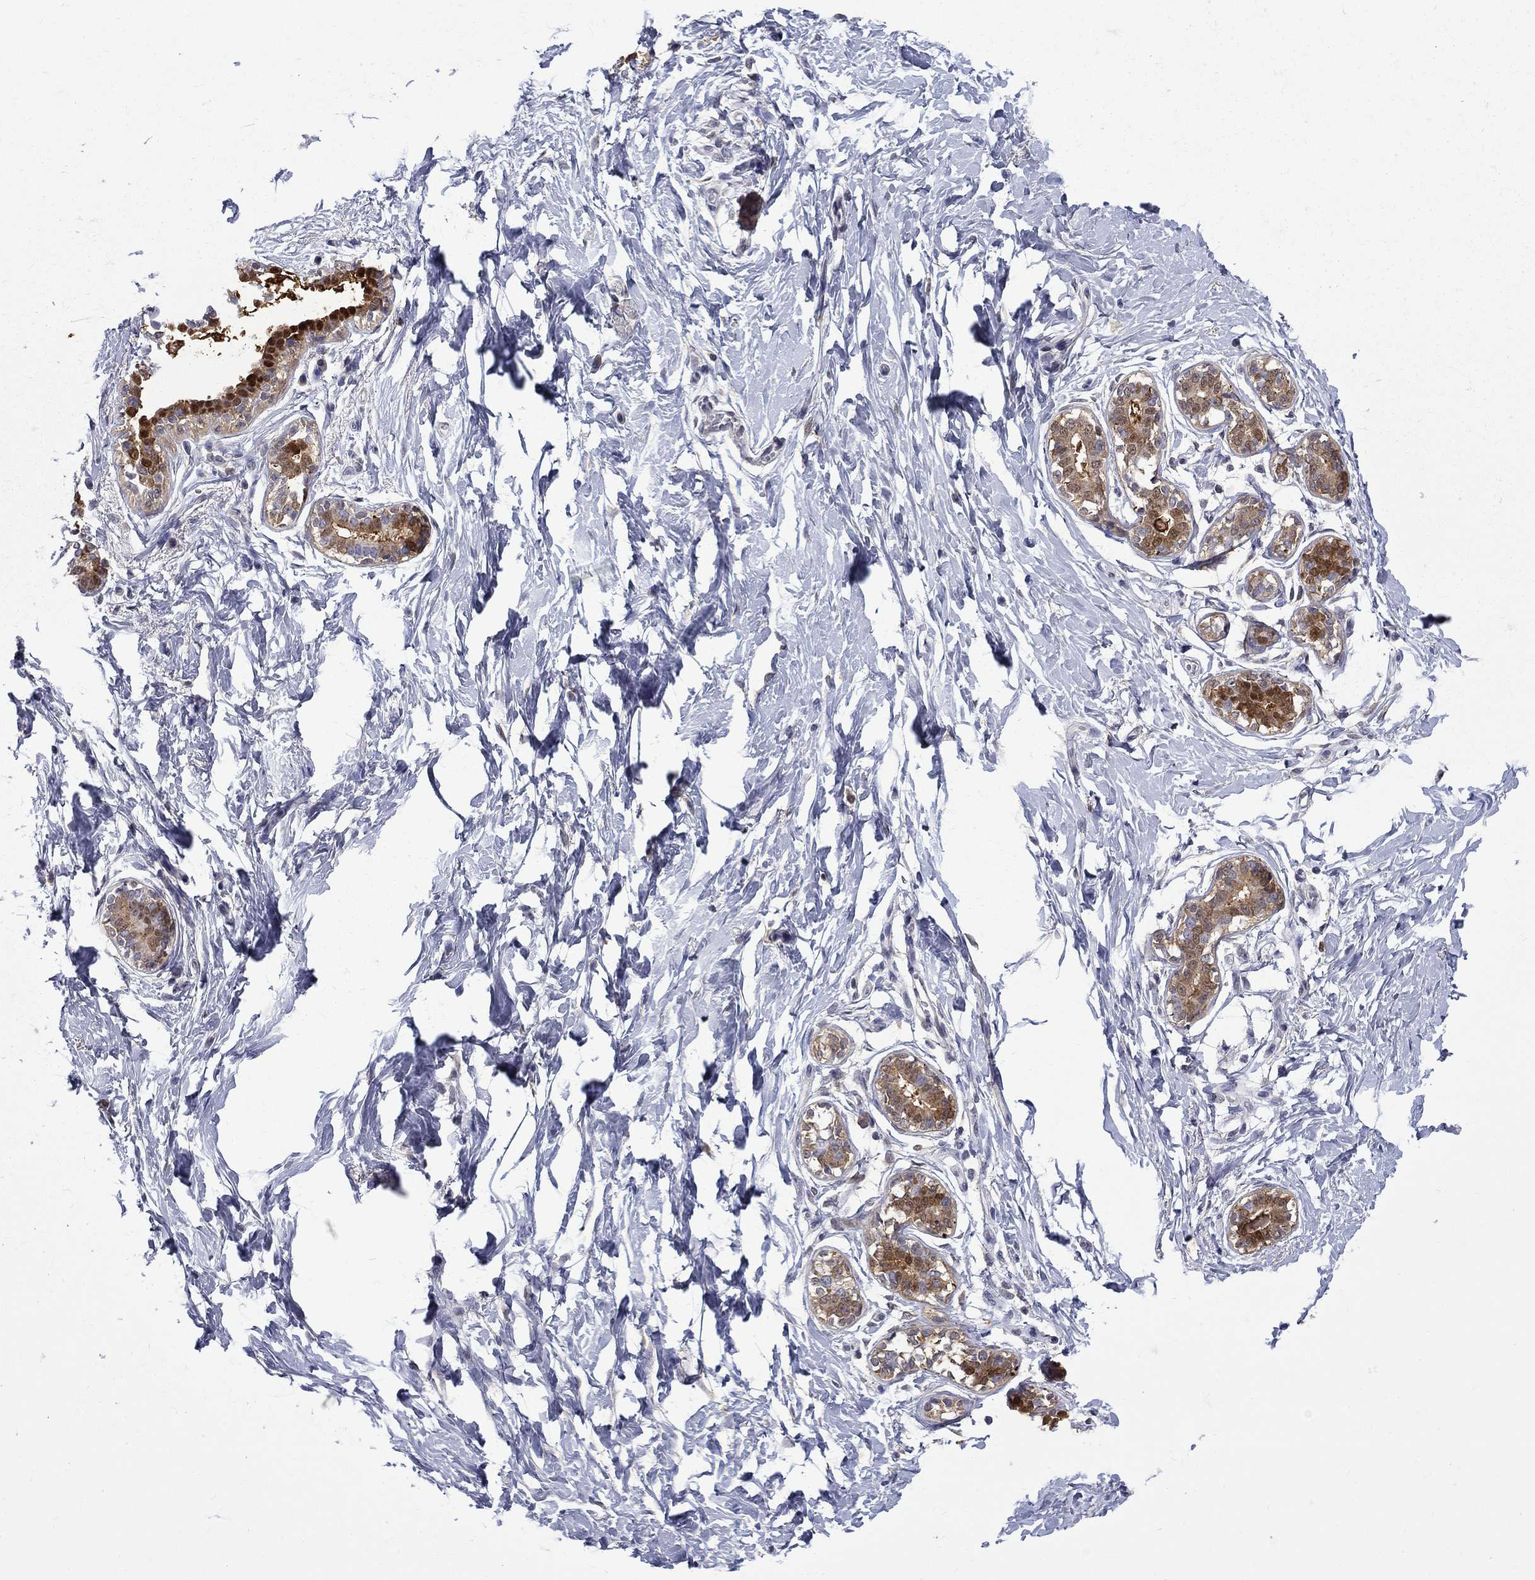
{"staining": {"intensity": "negative", "quantity": "none", "location": "none"}, "tissue": "breast", "cell_type": "Adipocytes", "image_type": "normal", "snomed": [{"axis": "morphology", "description": "Normal tissue, NOS"}, {"axis": "morphology", "description": "Lobular carcinoma, in situ"}, {"axis": "topography", "description": "Breast"}], "caption": "Human breast stained for a protein using IHC exhibits no expression in adipocytes.", "gene": "PCBP2", "patient": {"sex": "female", "age": 35}}